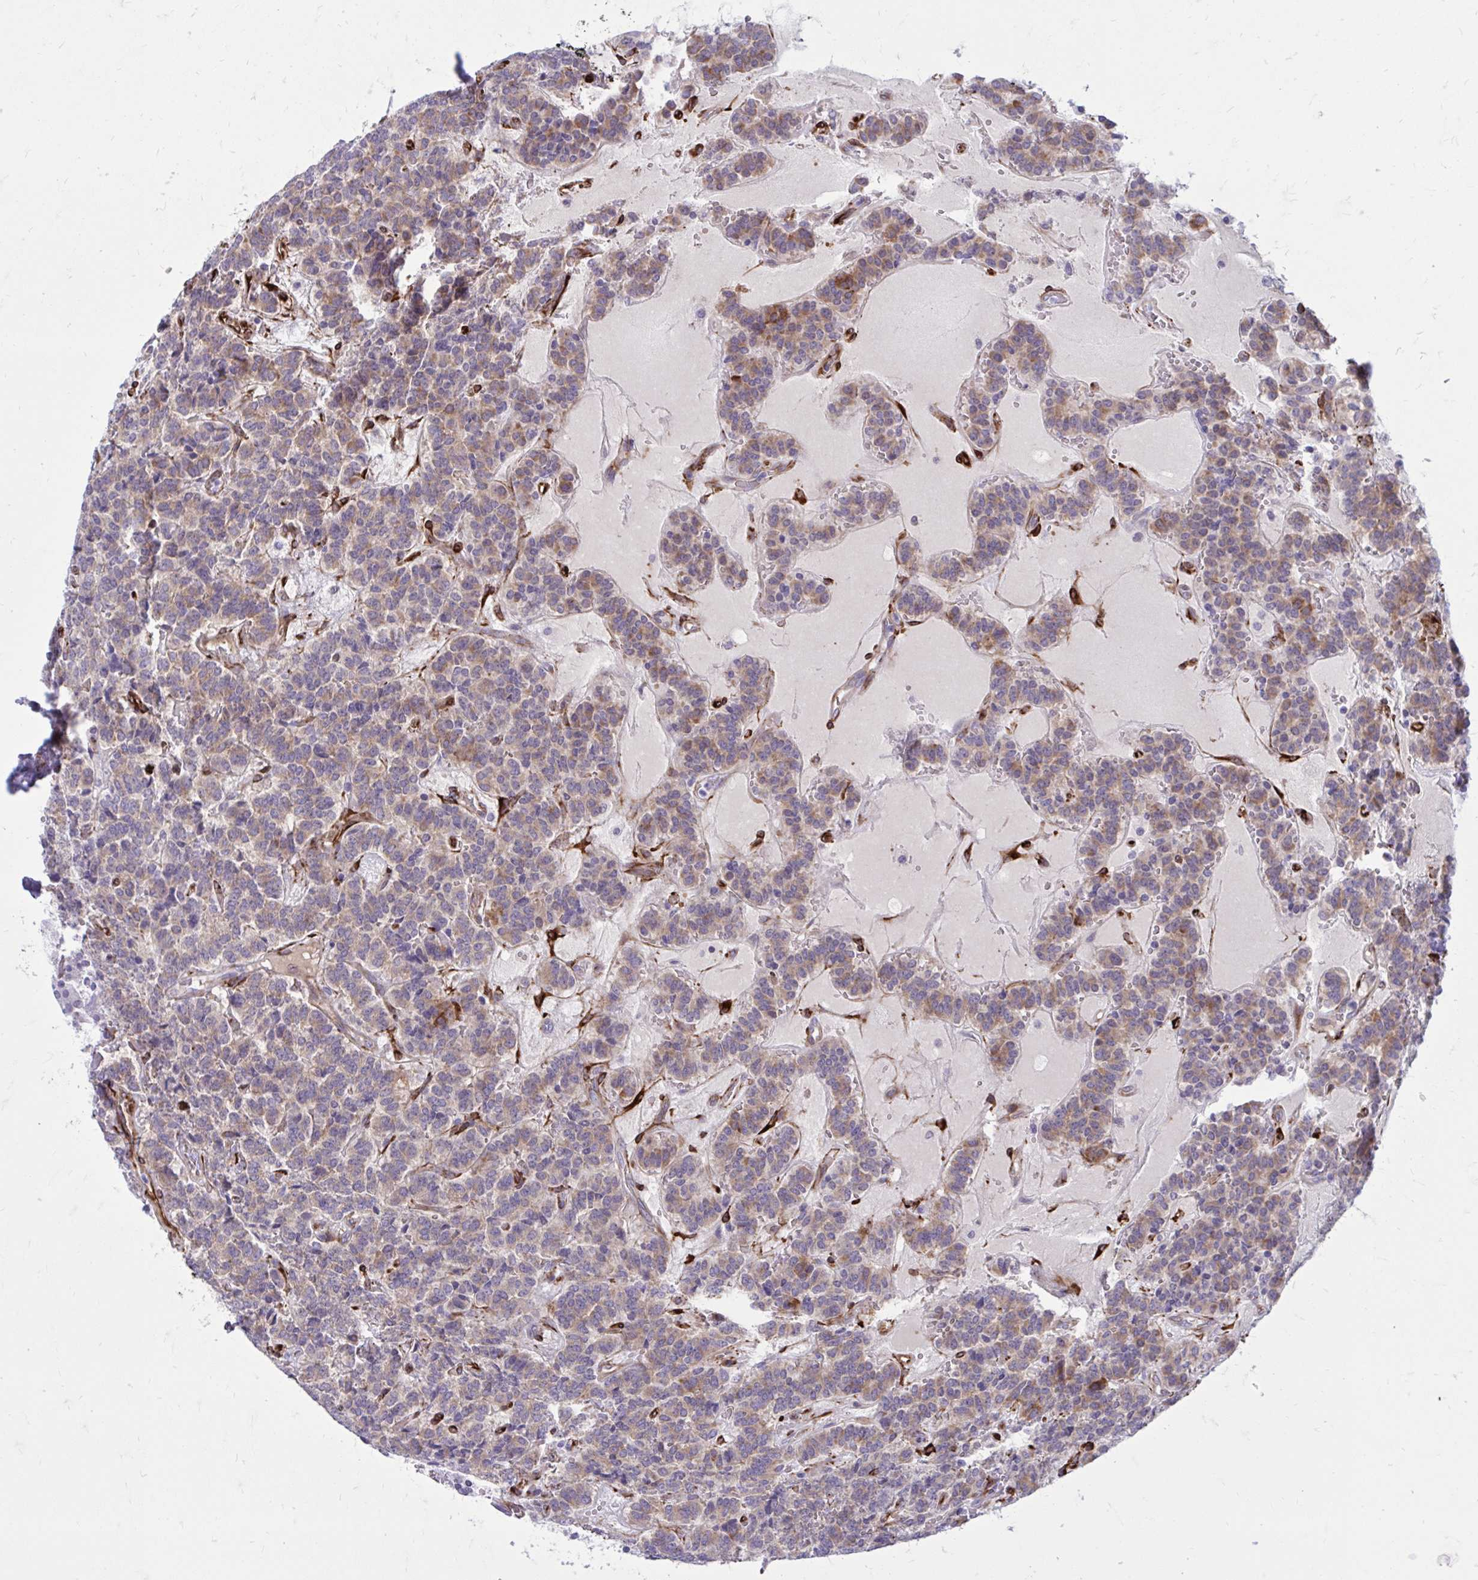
{"staining": {"intensity": "moderate", "quantity": "25%-75%", "location": "cytoplasmic/membranous"}, "tissue": "carcinoid", "cell_type": "Tumor cells", "image_type": "cancer", "snomed": [{"axis": "morphology", "description": "Carcinoid, malignant, NOS"}, {"axis": "topography", "description": "Pancreas"}], "caption": "Carcinoid stained for a protein demonstrates moderate cytoplasmic/membranous positivity in tumor cells.", "gene": "BEND5", "patient": {"sex": "male", "age": 36}}